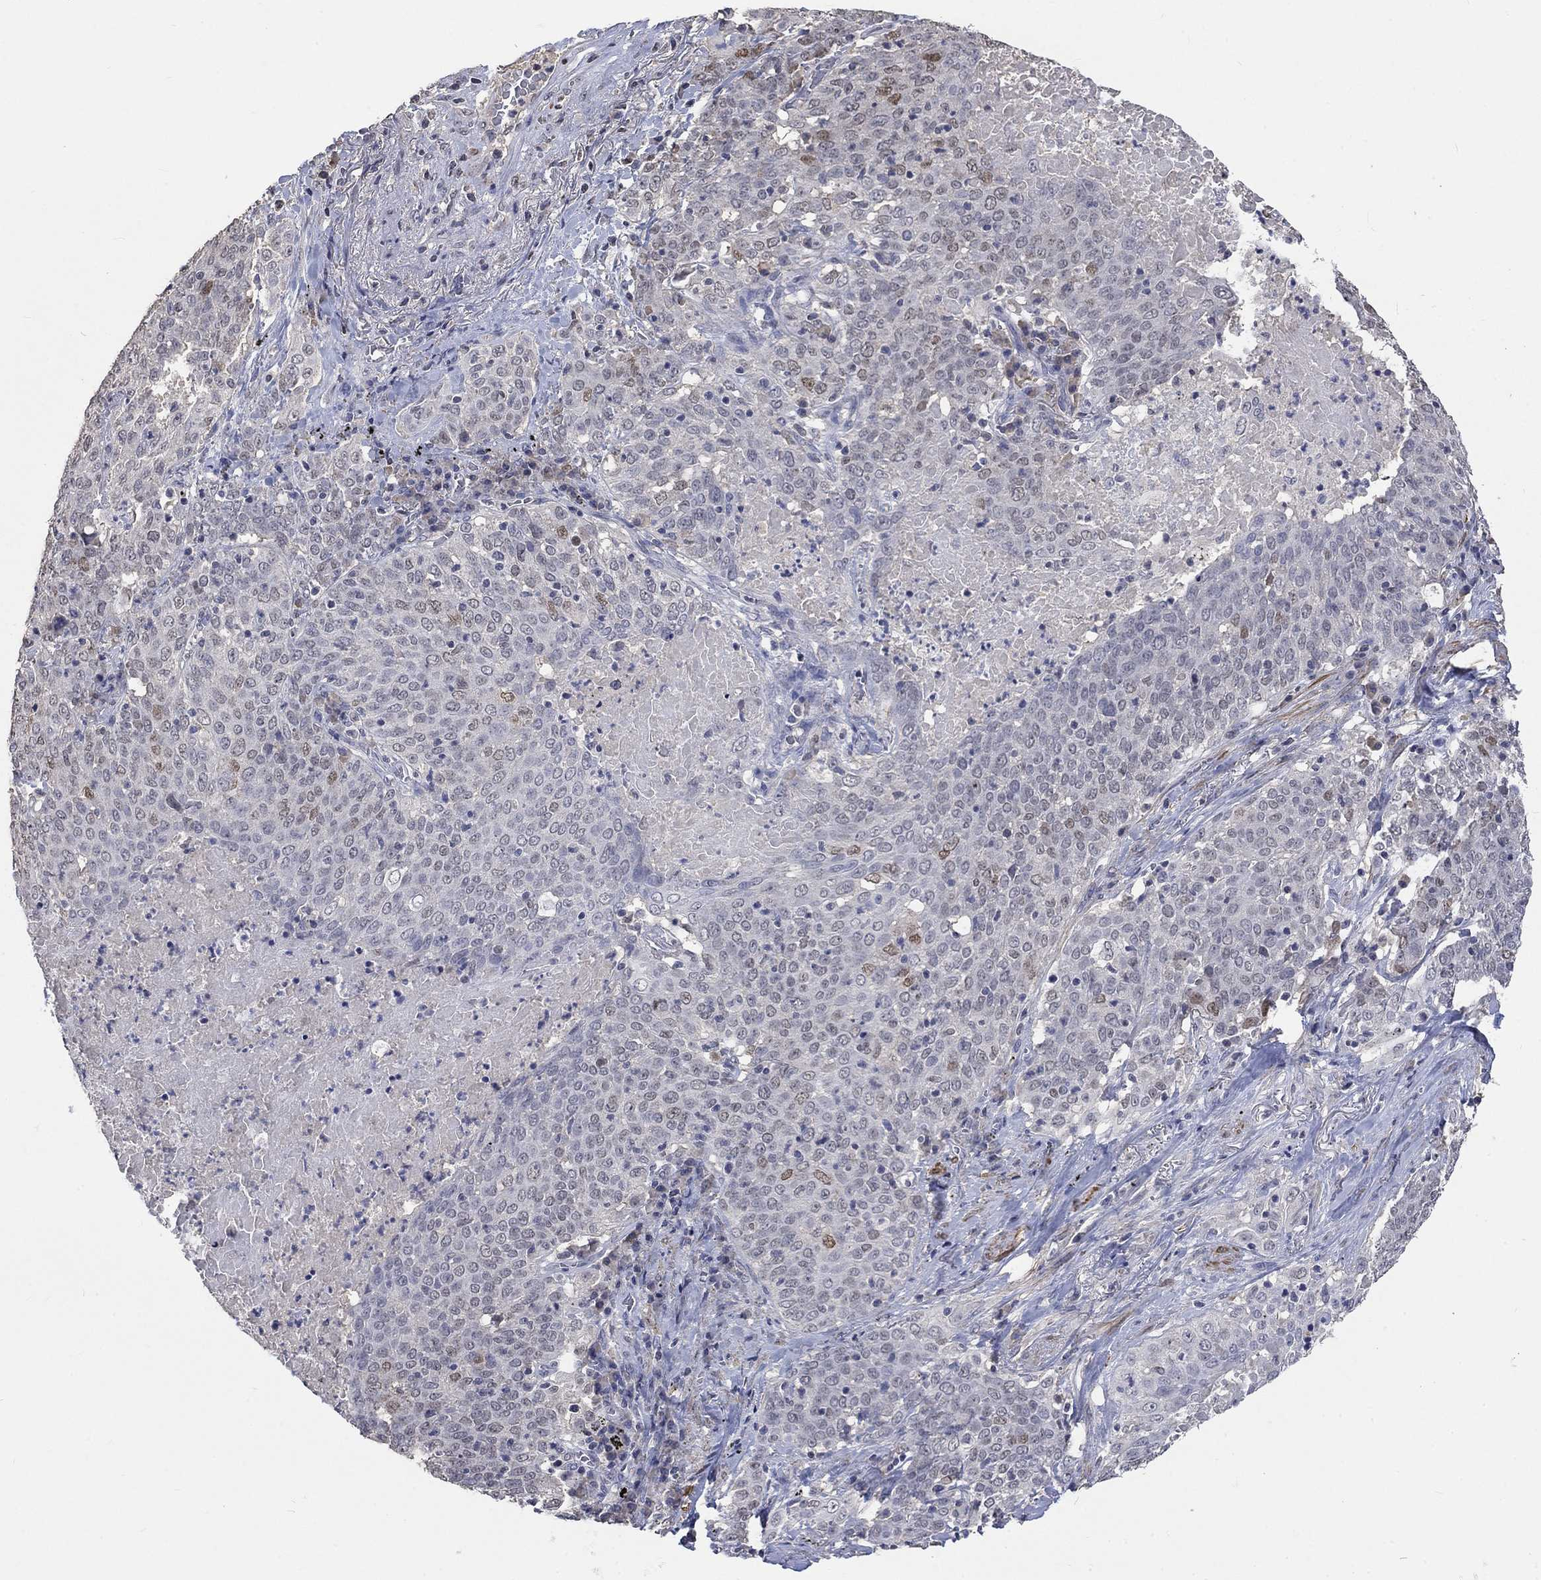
{"staining": {"intensity": "moderate", "quantity": "<25%", "location": "nuclear"}, "tissue": "lung cancer", "cell_type": "Tumor cells", "image_type": "cancer", "snomed": [{"axis": "morphology", "description": "Squamous cell carcinoma, NOS"}, {"axis": "topography", "description": "Lung"}], "caption": "A micrograph of human lung cancer (squamous cell carcinoma) stained for a protein demonstrates moderate nuclear brown staining in tumor cells. (Stains: DAB in brown, nuclei in blue, Microscopy: brightfield microscopy at high magnification).", "gene": "ZBTB18", "patient": {"sex": "male", "age": 82}}